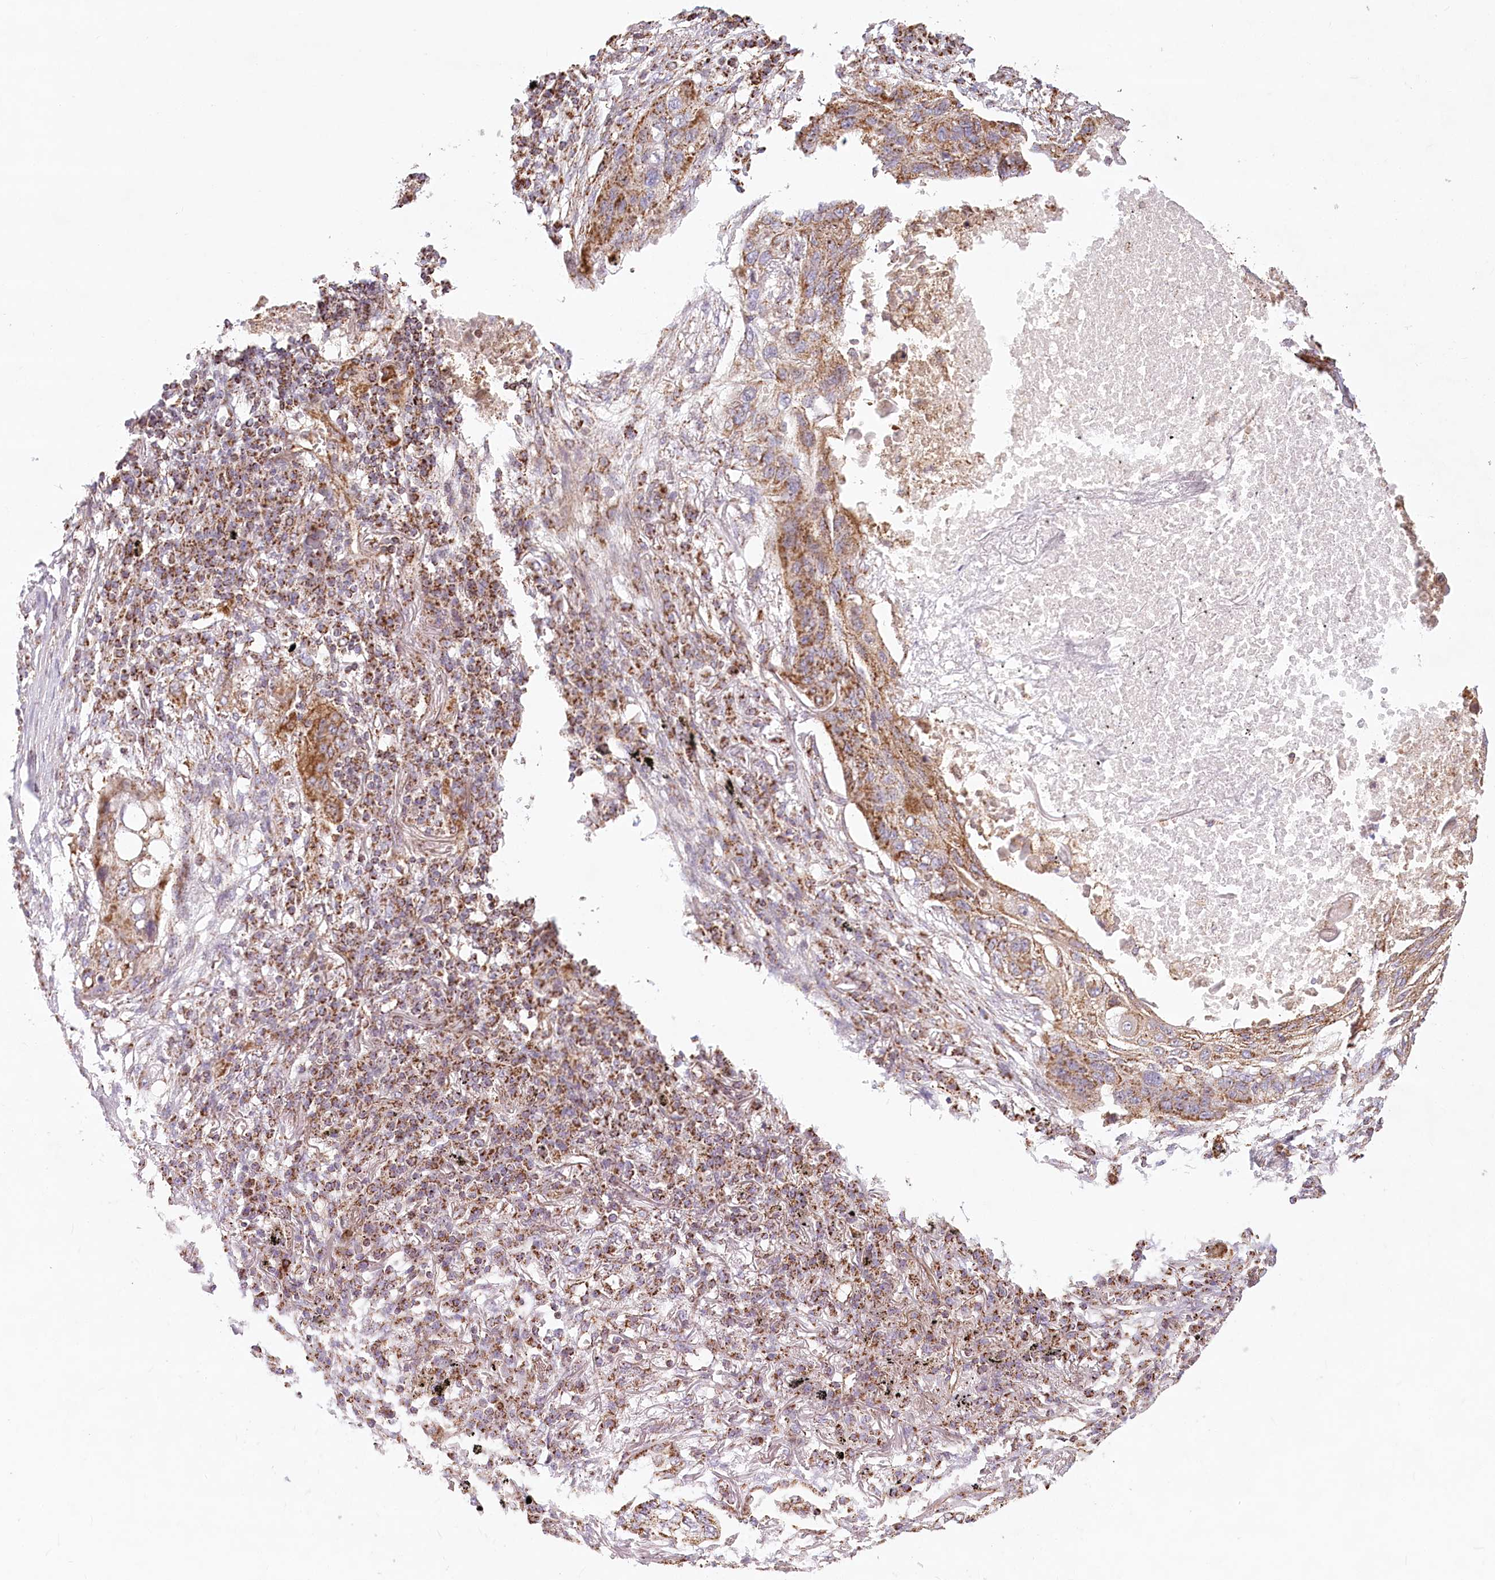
{"staining": {"intensity": "moderate", "quantity": ">75%", "location": "cytoplasmic/membranous"}, "tissue": "lung cancer", "cell_type": "Tumor cells", "image_type": "cancer", "snomed": [{"axis": "morphology", "description": "Squamous cell carcinoma, NOS"}, {"axis": "topography", "description": "Lung"}], "caption": "Lung cancer (squamous cell carcinoma) was stained to show a protein in brown. There is medium levels of moderate cytoplasmic/membranous staining in about >75% of tumor cells.", "gene": "UMPS", "patient": {"sex": "female", "age": 63}}